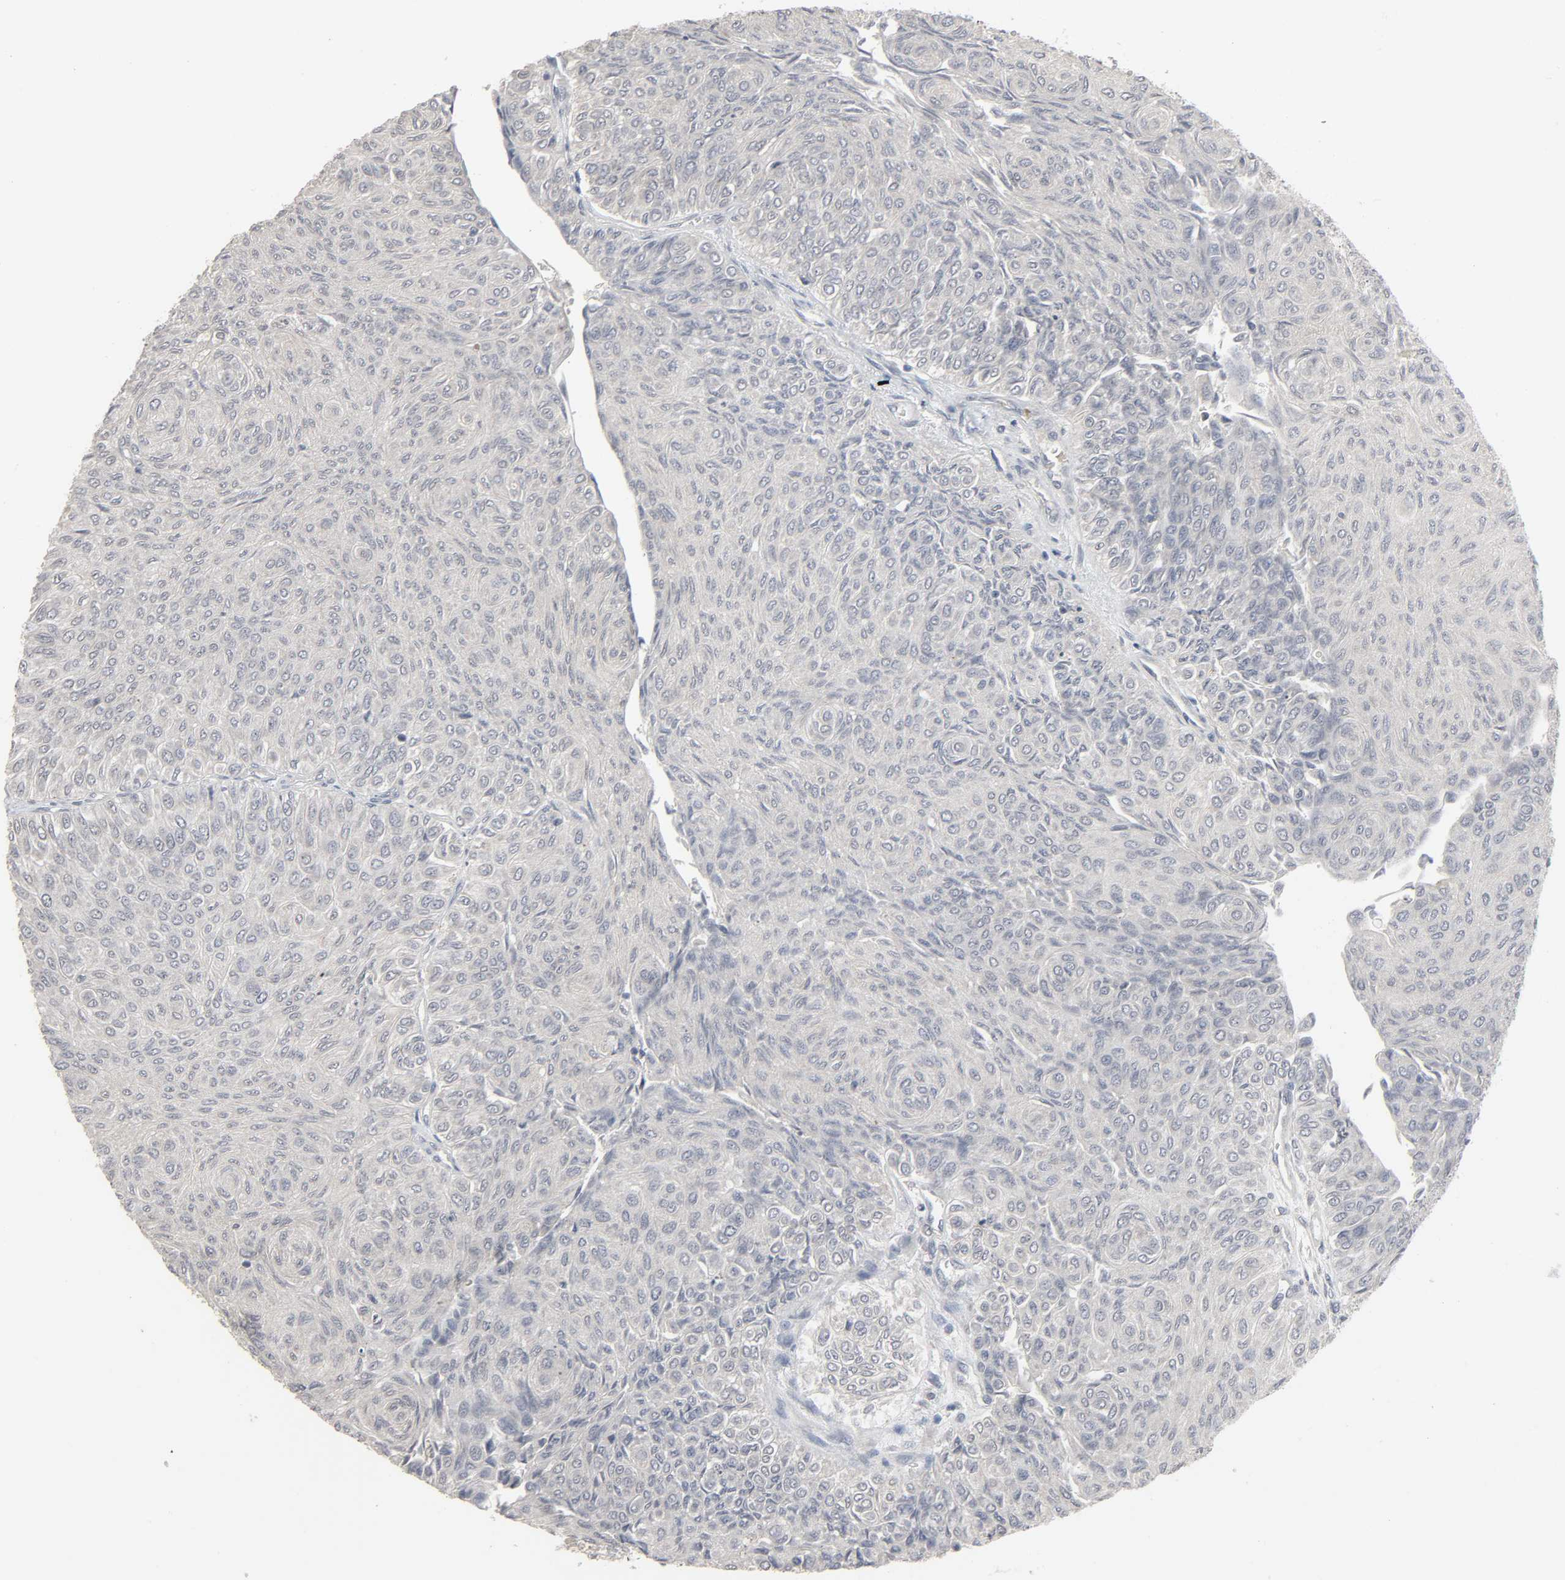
{"staining": {"intensity": "negative", "quantity": "none", "location": "none"}, "tissue": "urothelial cancer", "cell_type": "Tumor cells", "image_type": "cancer", "snomed": [{"axis": "morphology", "description": "Urothelial carcinoma, Low grade"}, {"axis": "topography", "description": "Urinary bladder"}], "caption": "Tumor cells show no significant expression in low-grade urothelial carcinoma.", "gene": "ZNF222", "patient": {"sex": "male", "age": 78}}